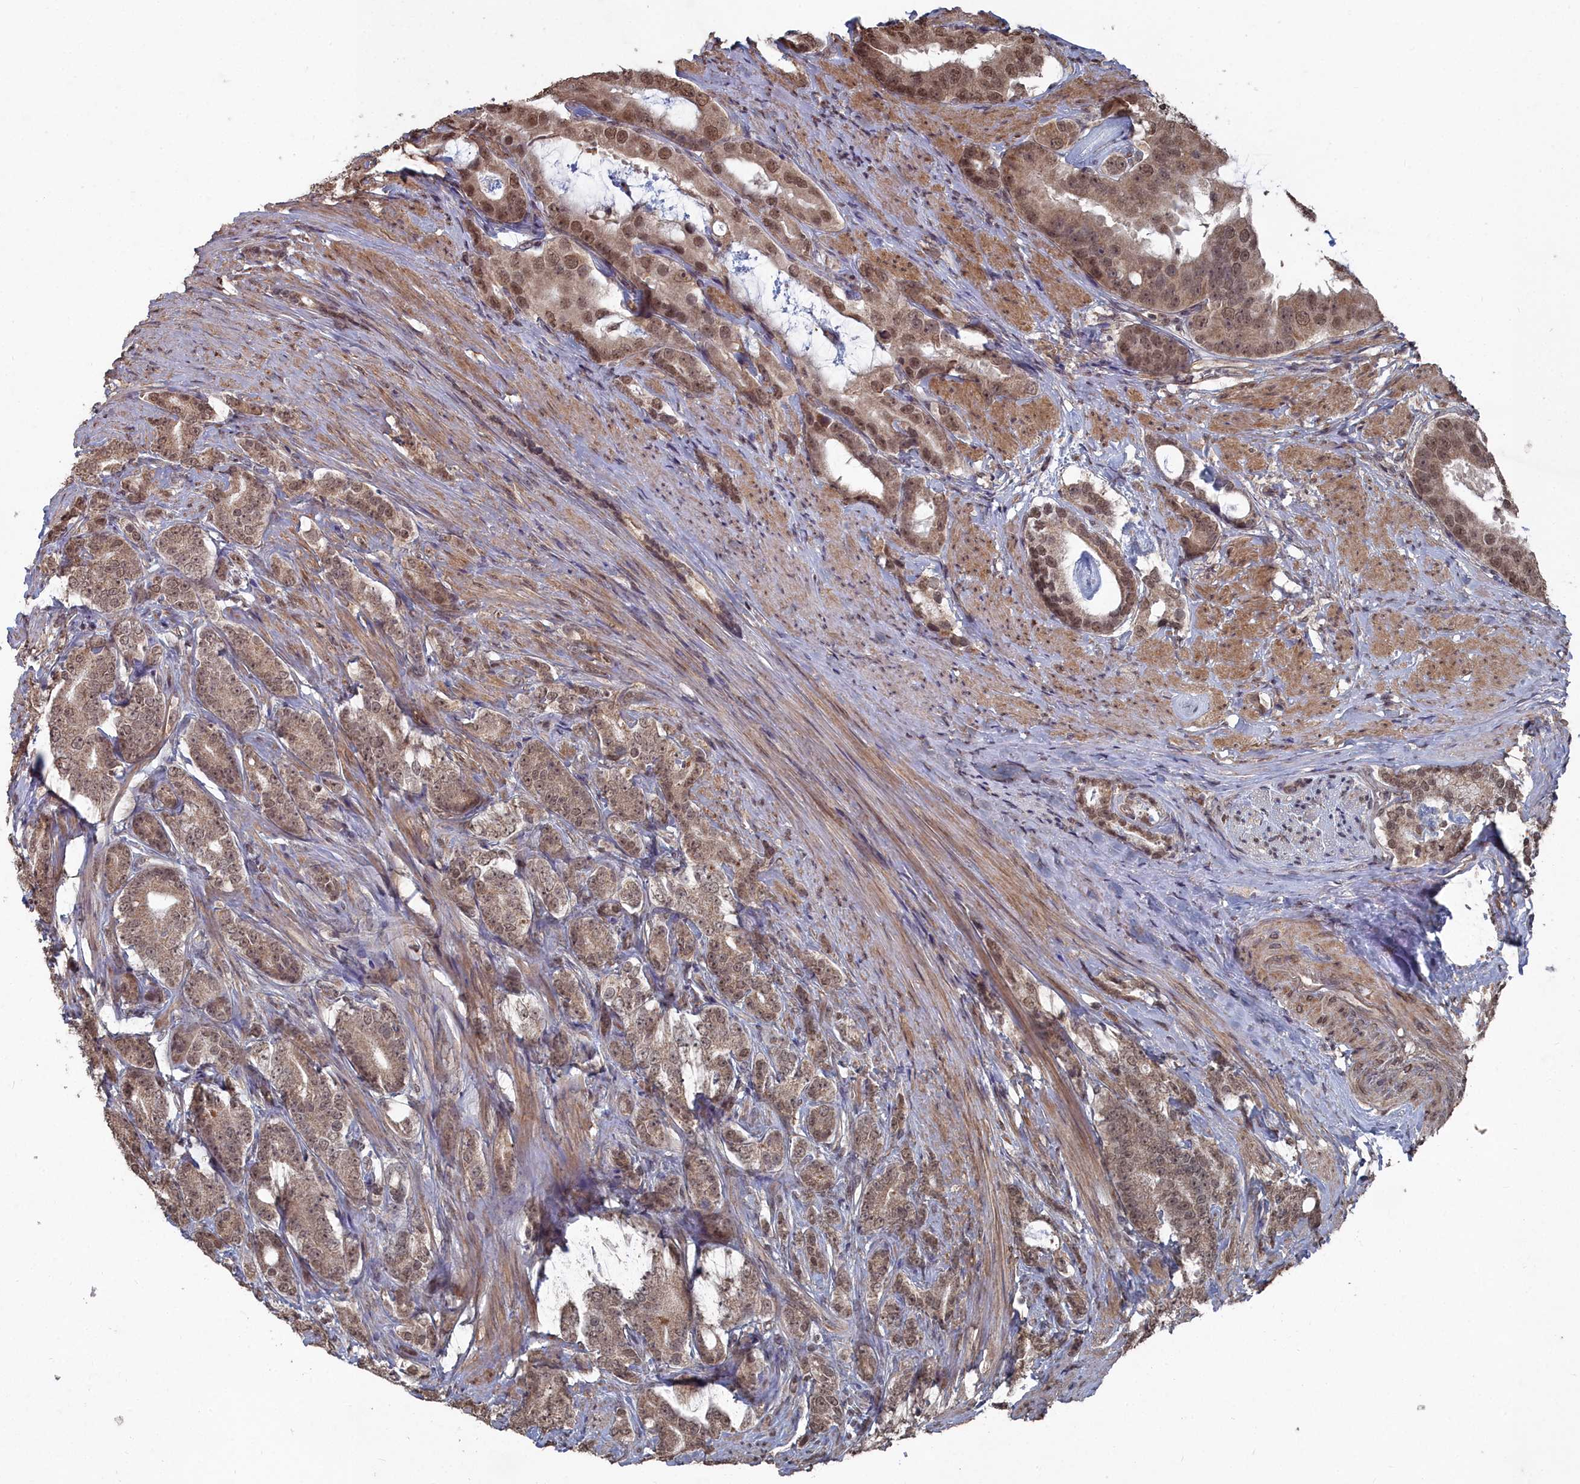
{"staining": {"intensity": "moderate", "quantity": ">75%", "location": "nuclear"}, "tissue": "prostate cancer", "cell_type": "Tumor cells", "image_type": "cancer", "snomed": [{"axis": "morphology", "description": "Adenocarcinoma, Low grade"}, {"axis": "topography", "description": "Prostate"}], "caption": "IHC of human adenocarcinoma (low-grade) (prostate) demonstrates medium levels of moderate nuclear positivity in about >75% of tumor cells.", "gene": "CCNP", "patient": {"sex": "male", "age": 71}}